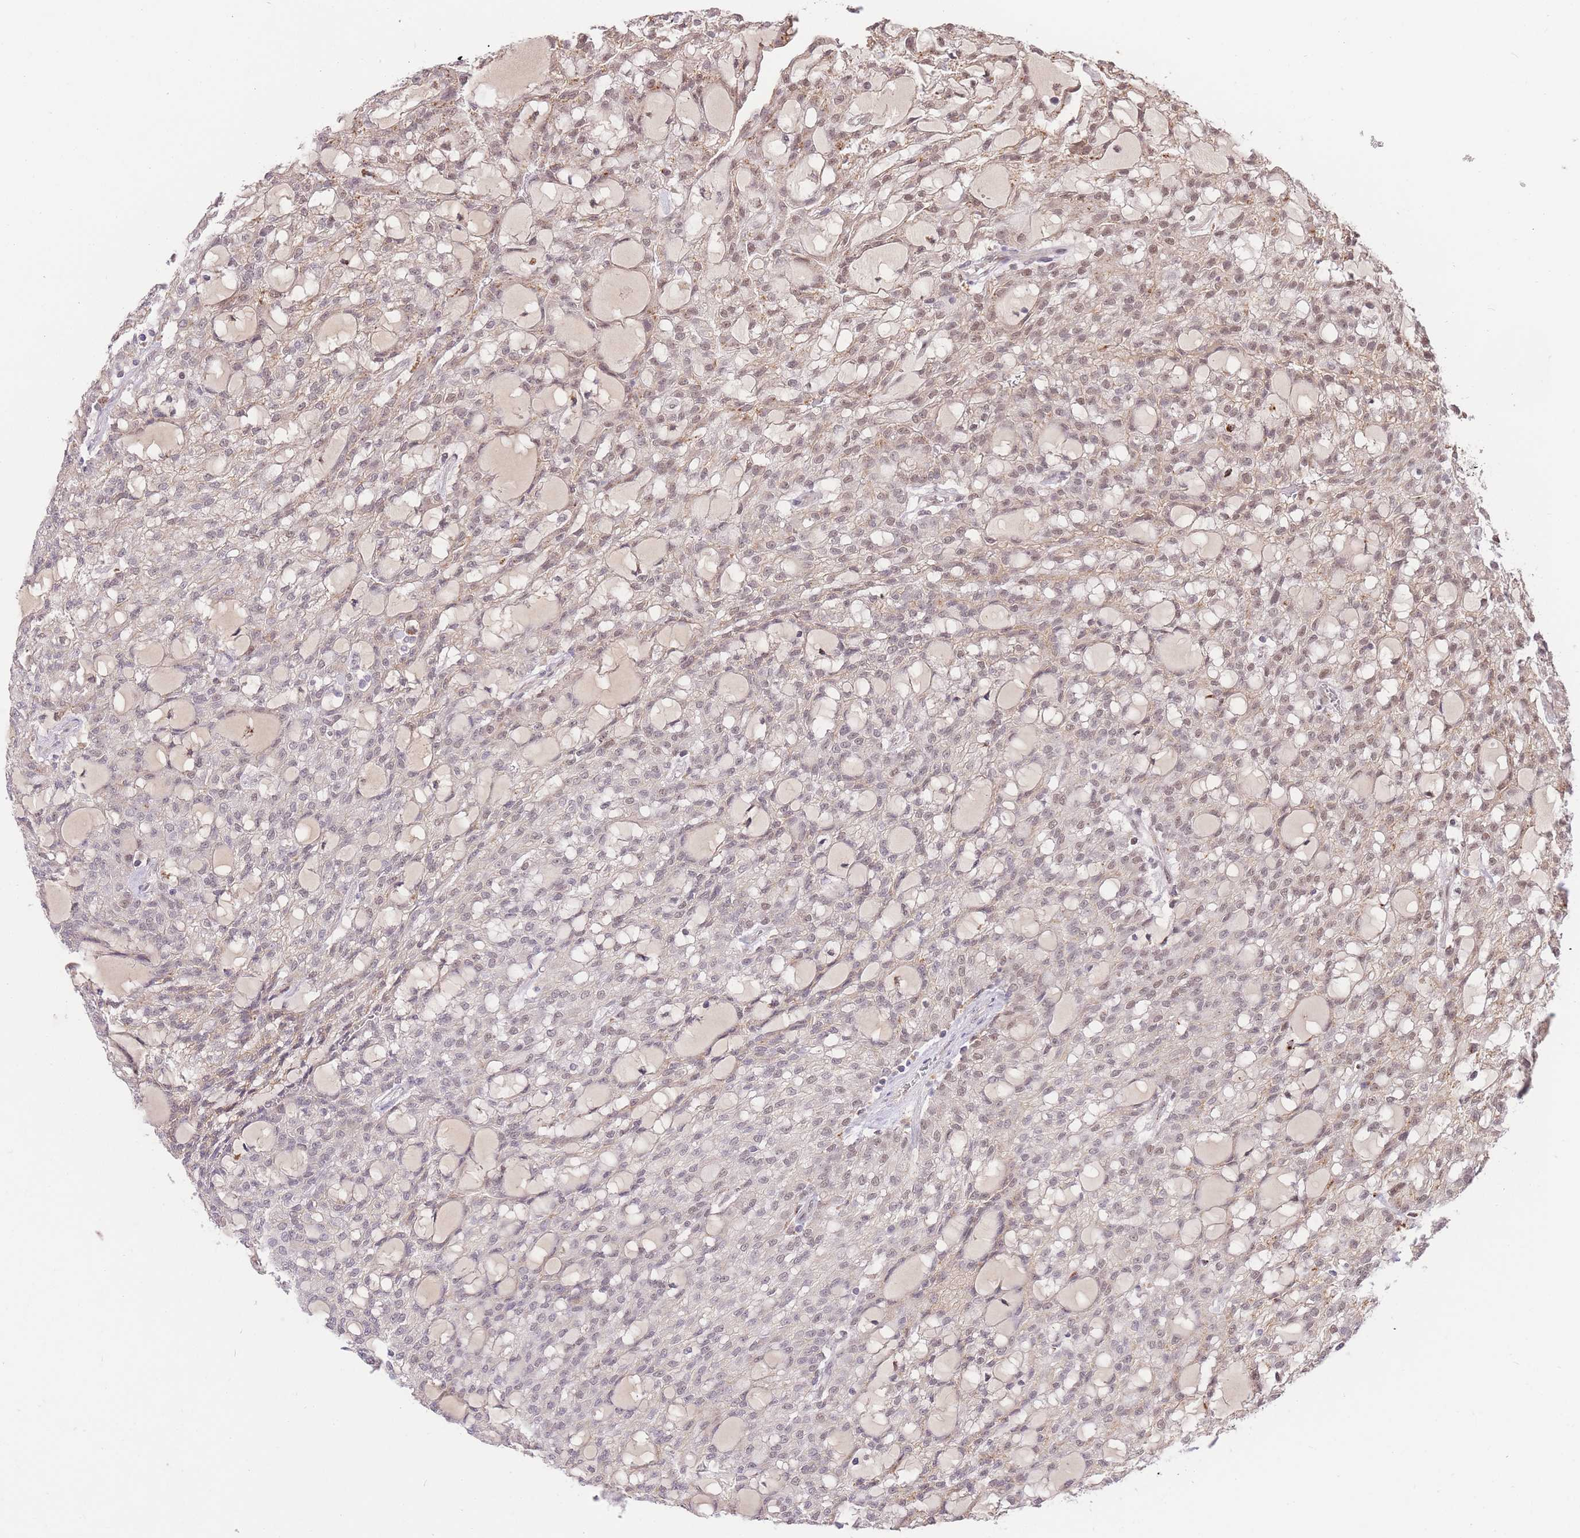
{"staining": {"intensity": "moderate", "quantity": "25%-75%", "location": "nuclear"}, "tissue": "renal cancer", "cell_type": "Tumor cells", "image_type": "cancer", "snomed": [{"axis": "morphology", "description": "Adenocarcinoma, NOS"}, {"axis": "topography", "description": "Kidney"}], "caption": "Renal cancer (adenocarcinoma) stained with a brown dye displays moderate nuclear positive staining in approximately 25%-75% of tumor cells.", "gene": "UBXN7", "patient": {"sex": "male", "age": 63}}